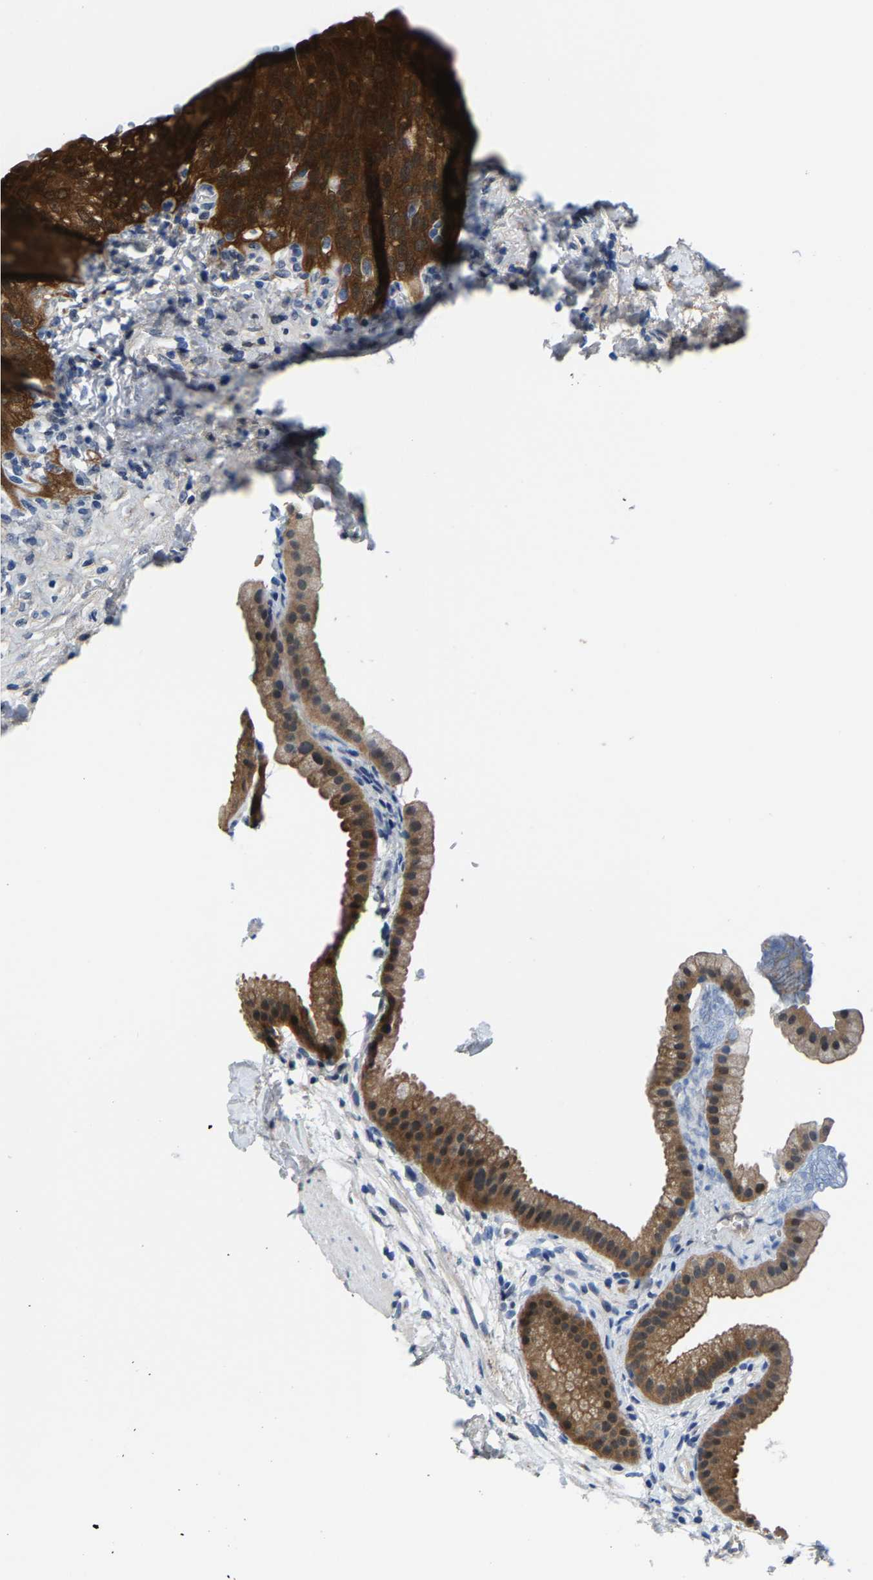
{"staining": {"intensity": "moderate", "quantity": ">75%", "location": "cytoplasmic/membranous"}, "tissue": "gallbladder", "cell_type": "Glandular cells", "image_type": "normal", "snomed": [{"axis": "morphology", "description": "Normal tissue, NOS"}, {"axis": "topography", "description": "Gallbladder"}], "caption": "Normal gallbladder was stained to show a protein in brown. There is medium levels of moderate cytoplasmic/membranous staining in about >75% of glandular cells.", "gene": "SSH3", "patient": {"sex": "female", "age": 64}}